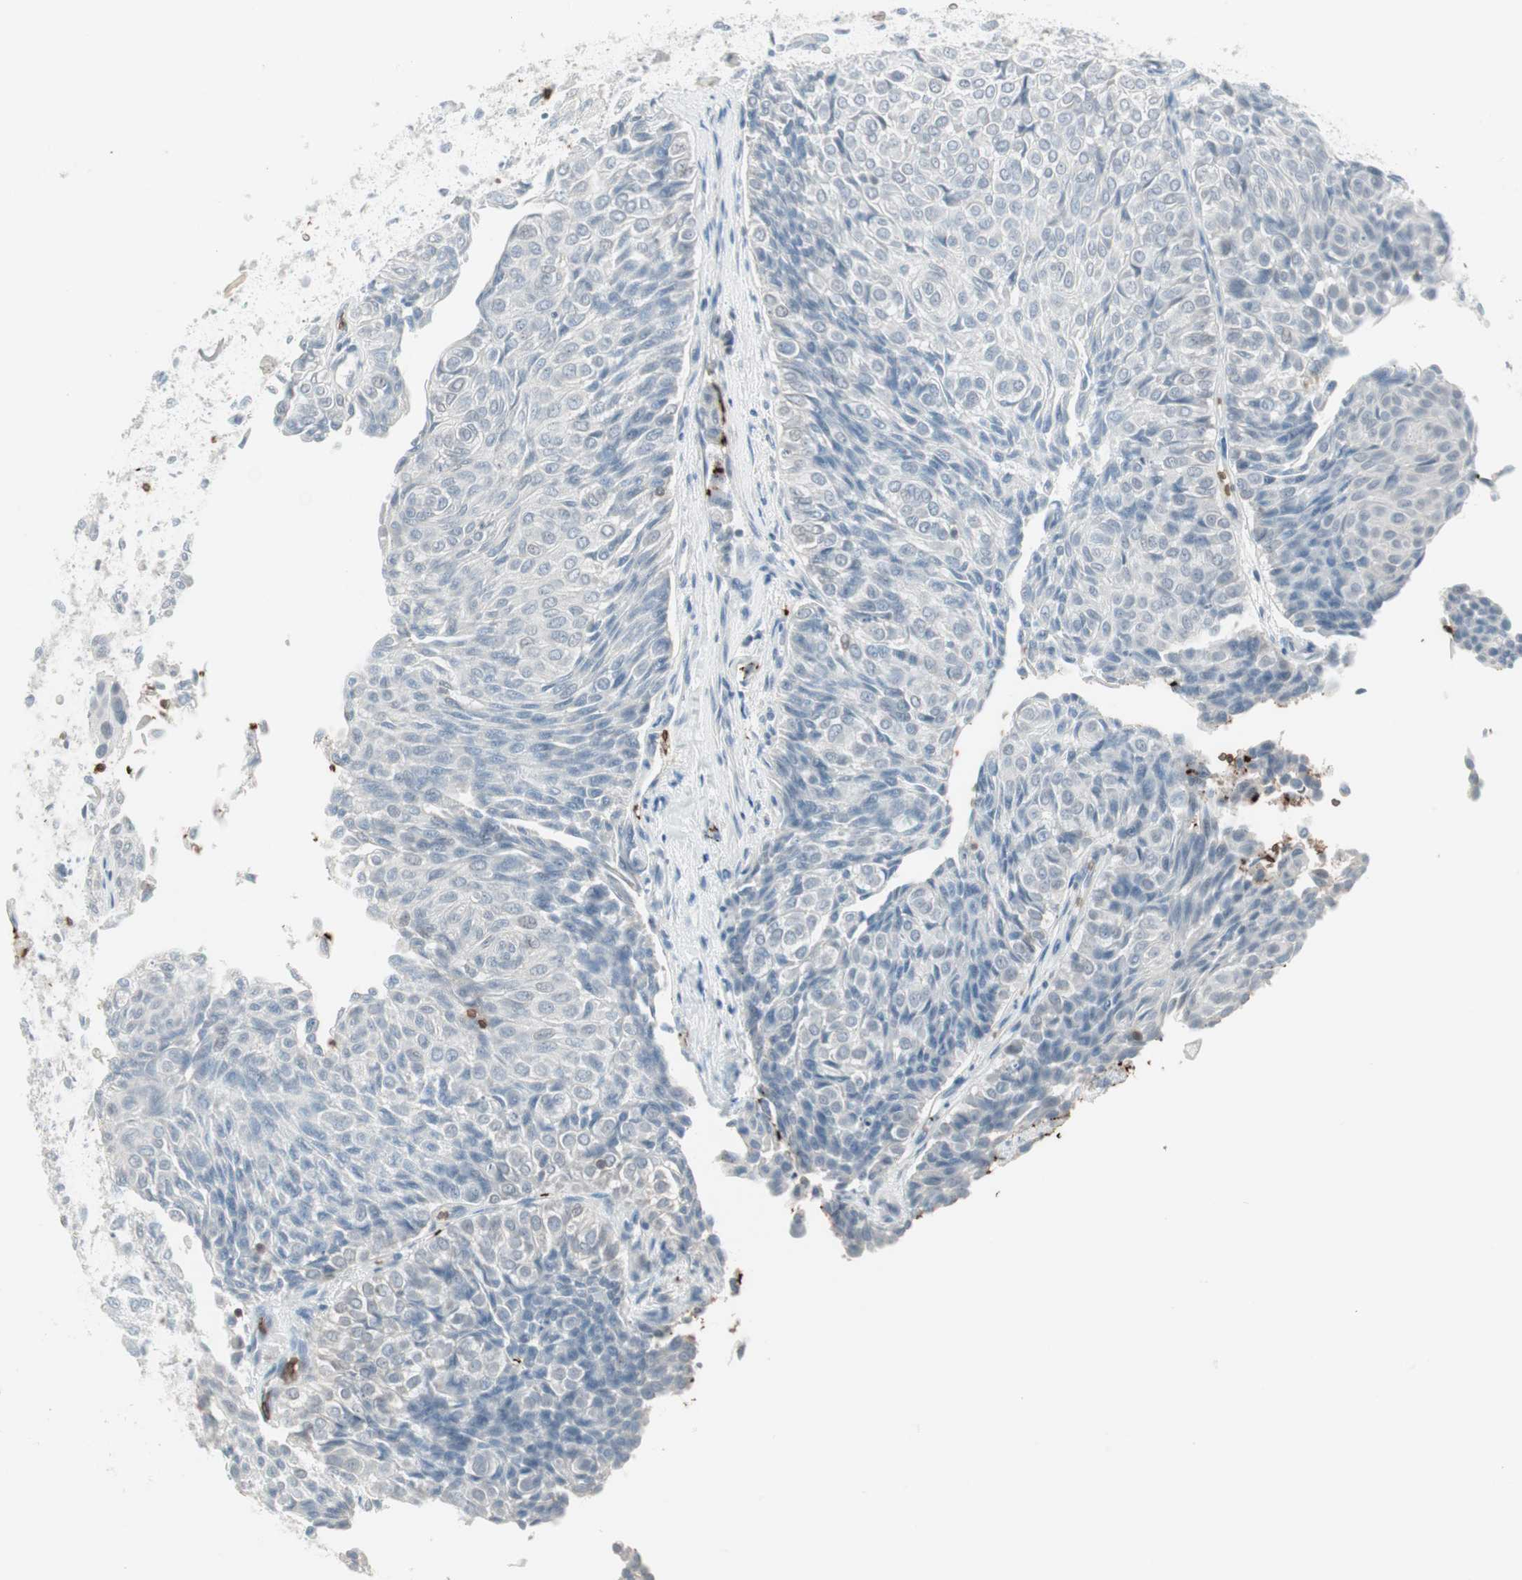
{"staining": {"intensity": "negative", "quantity": "none", "location": "none"}, "tissue": "urothelial cancer", "cell_type": "Tumor cells", "image_type": "cancer", "snomed": [{"axis": "morphology", "description": "Urothelial carcinoma, Low grade"}, {"axis": "topography", "description": "Urinary bladder"}], "caption": "This is an IHC micrograph of human urothelial cancer. There is no staining in tumor cells.", "gene": "MAP4K1", "patient": {"sex": "male", "age": 78}}